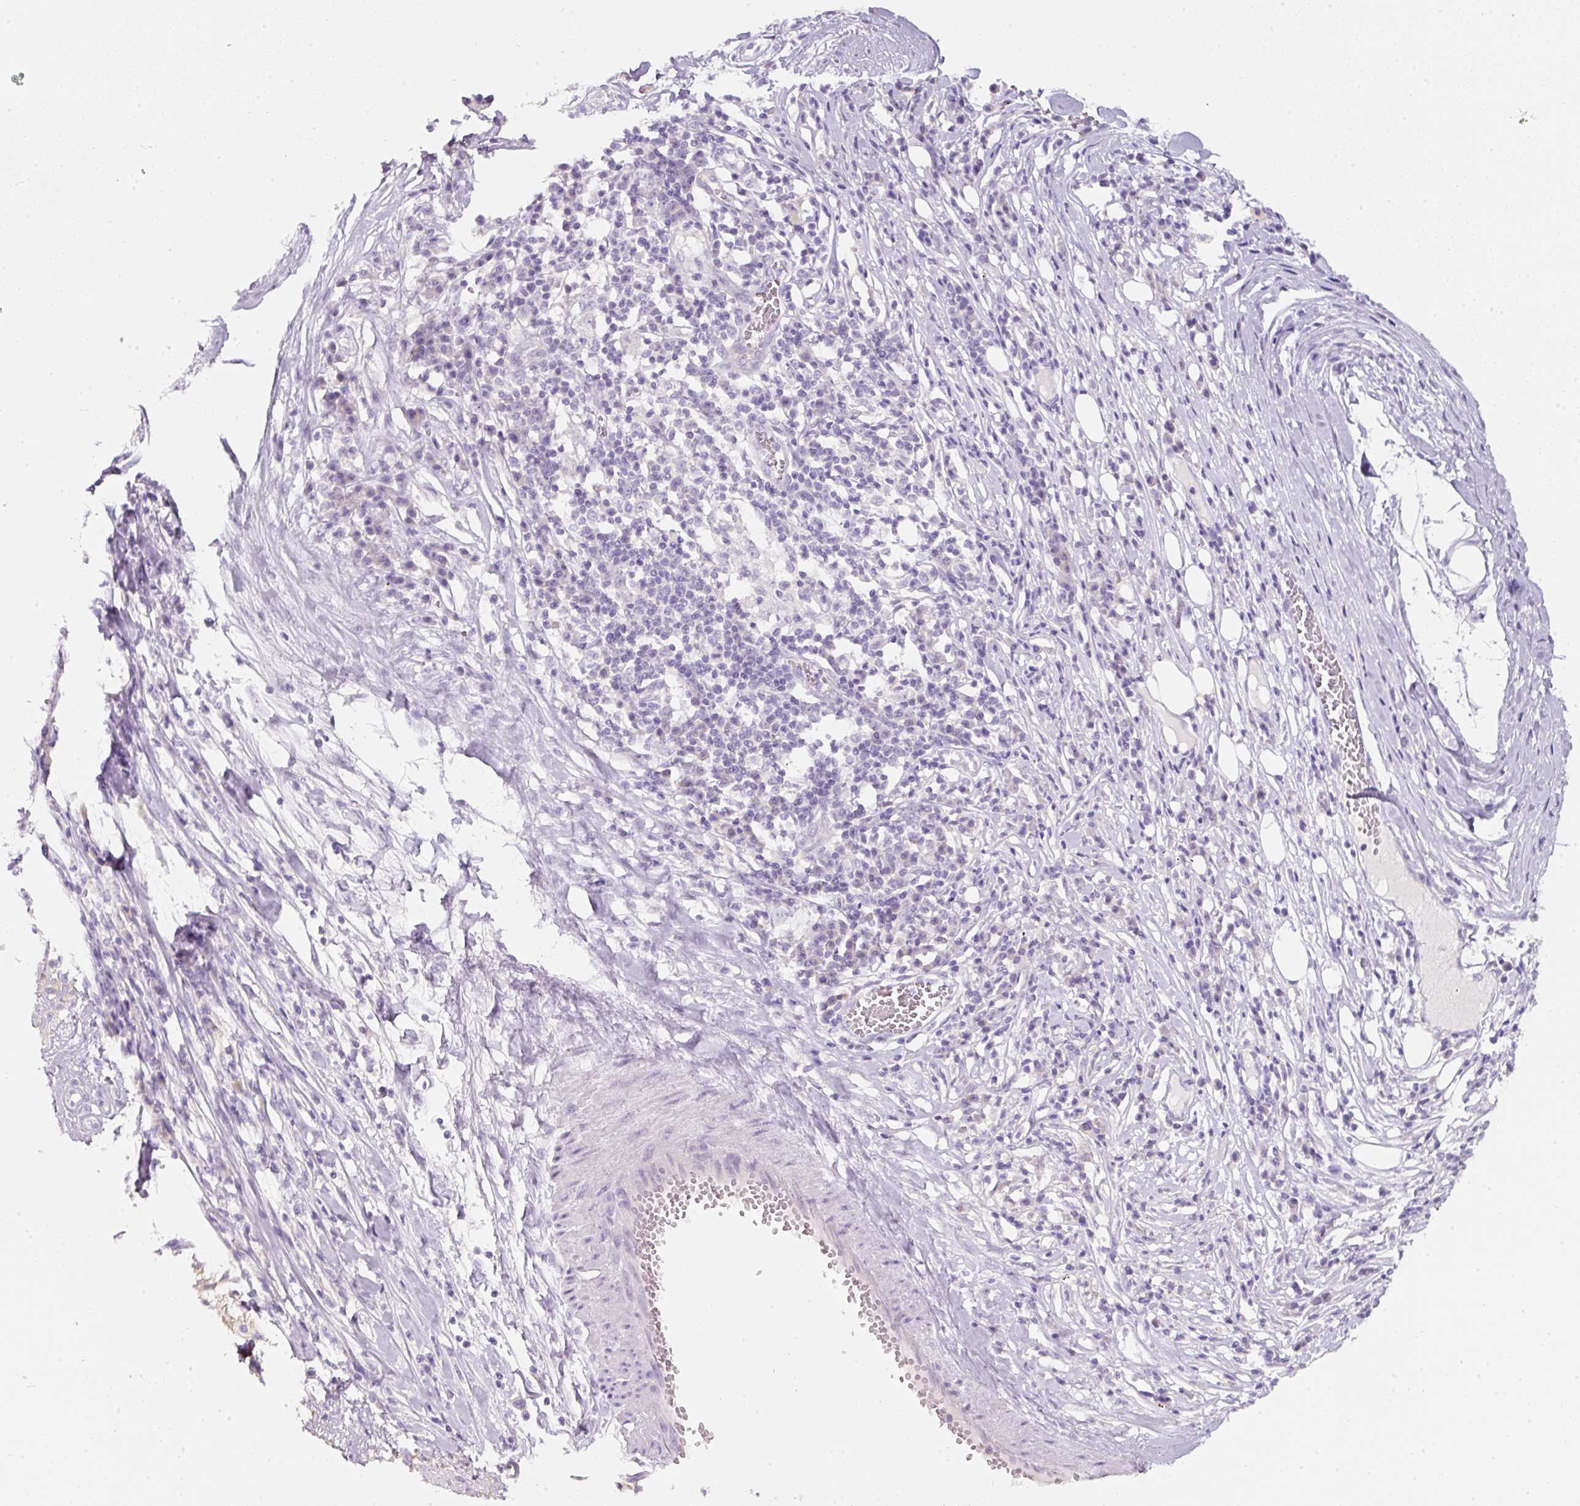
{"staining": {"intensity": "negative", "quantity": "none", "location": "none"}, "tissue": "melanoma", "cell_type": "Tumor cells", "image_type": "cancer", "snomed": [{"axis": "morphology", "description": "Malignant melanoma, Metastatic site"}, {"axis": "topography", "description": "Lymph node"}], "caption": "This is an immunohistochemistry (IHC) photomicrograph of human melanoma. There is no expression in tumor cells.", "gene": "SLC2A2", "patient": {"sex": "male", "age": 44}}